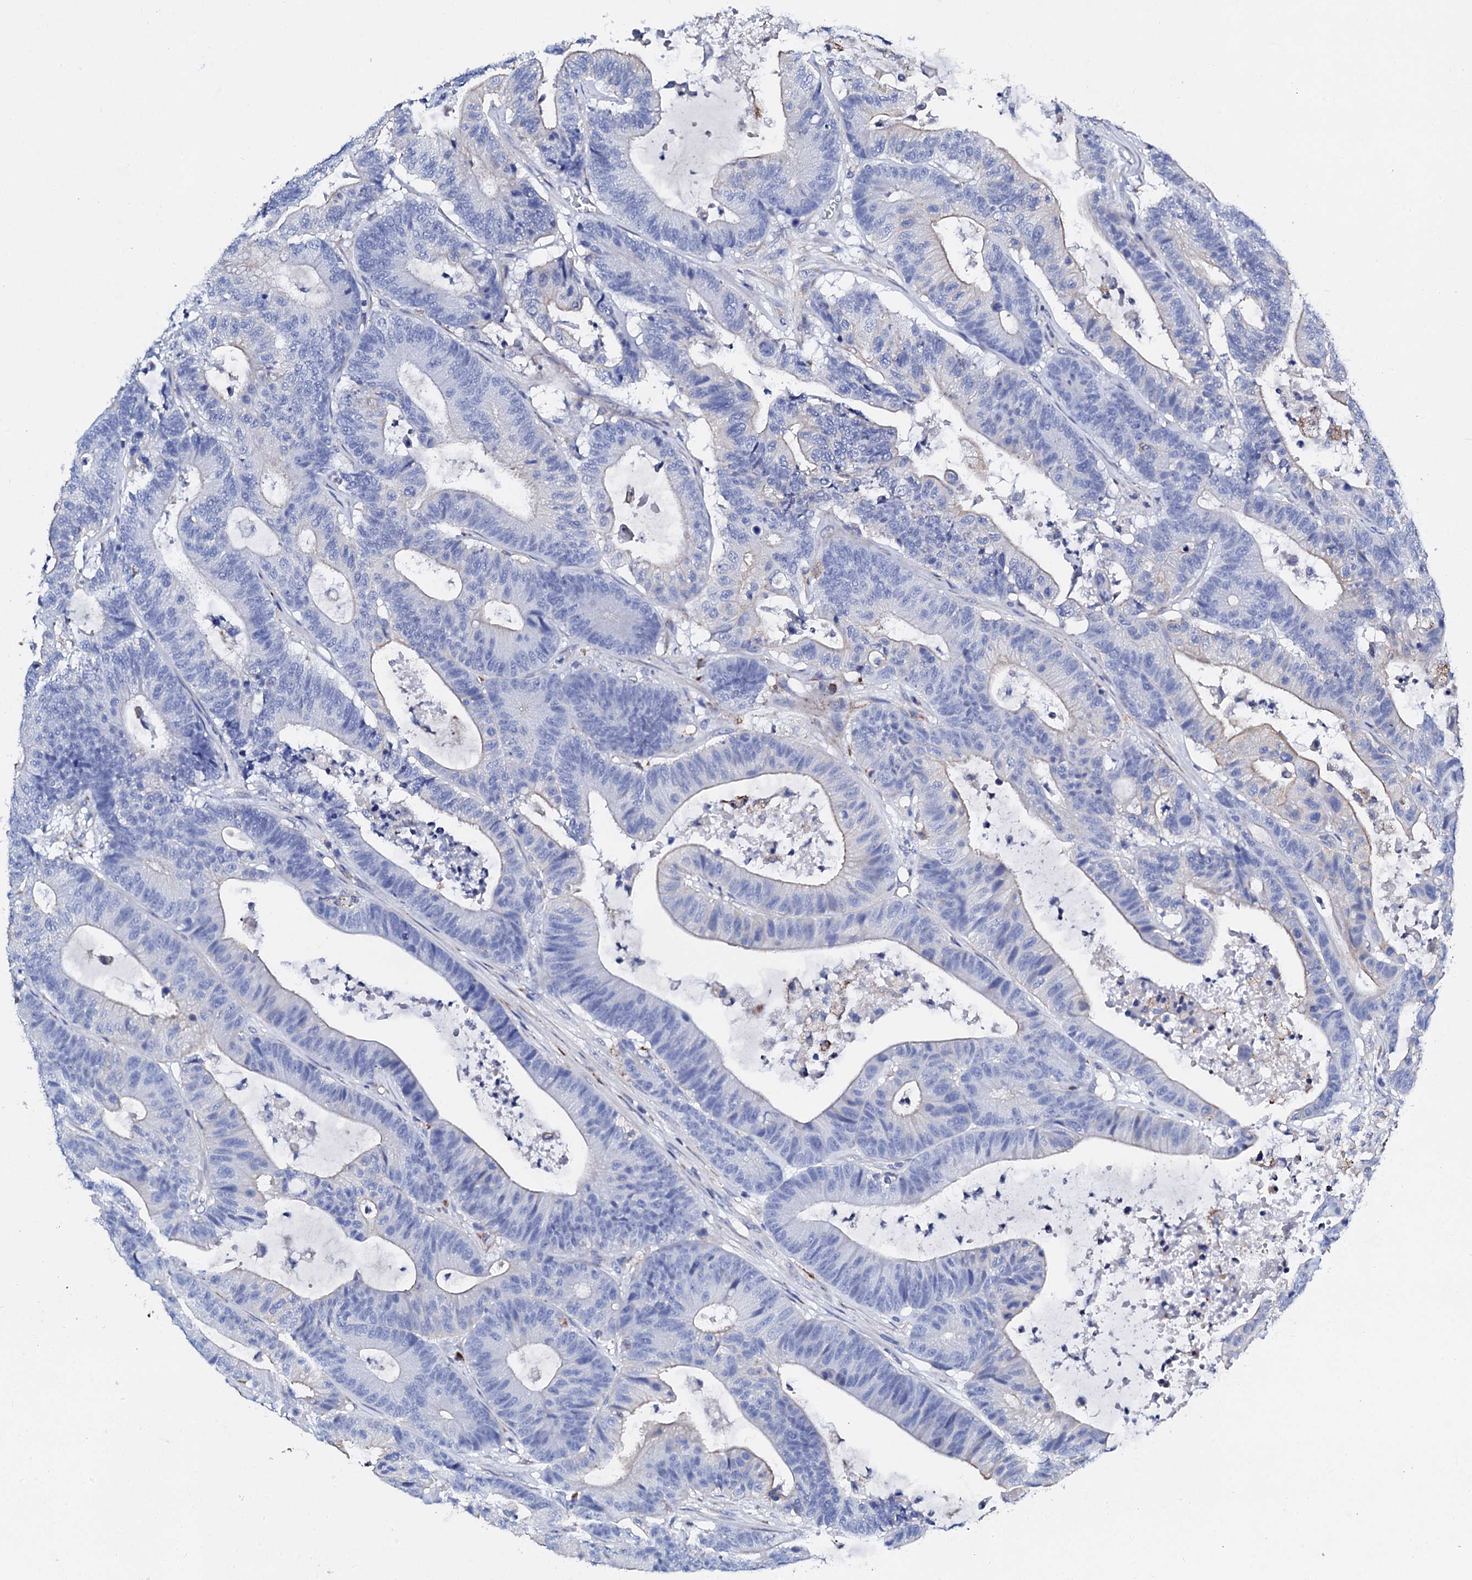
{"staining": {"intensity": "negative", "quantity": "none", "location": "none"}, "tissue": "colorectal cancer", "cell_type": "Tumor cells", "image_type": "cancer", "snomed": [{"axis": "morphology", "description": "Adenocarcinoma, NOS"}, {"axis": "topography", "description": "Colon"}], "caption": "Image shows no protein staining in tumor cells of adenocarcinoma (colorectal) tissue.", "gene": "KLHL32", "patient": {"sex": "female", "age": 84}}